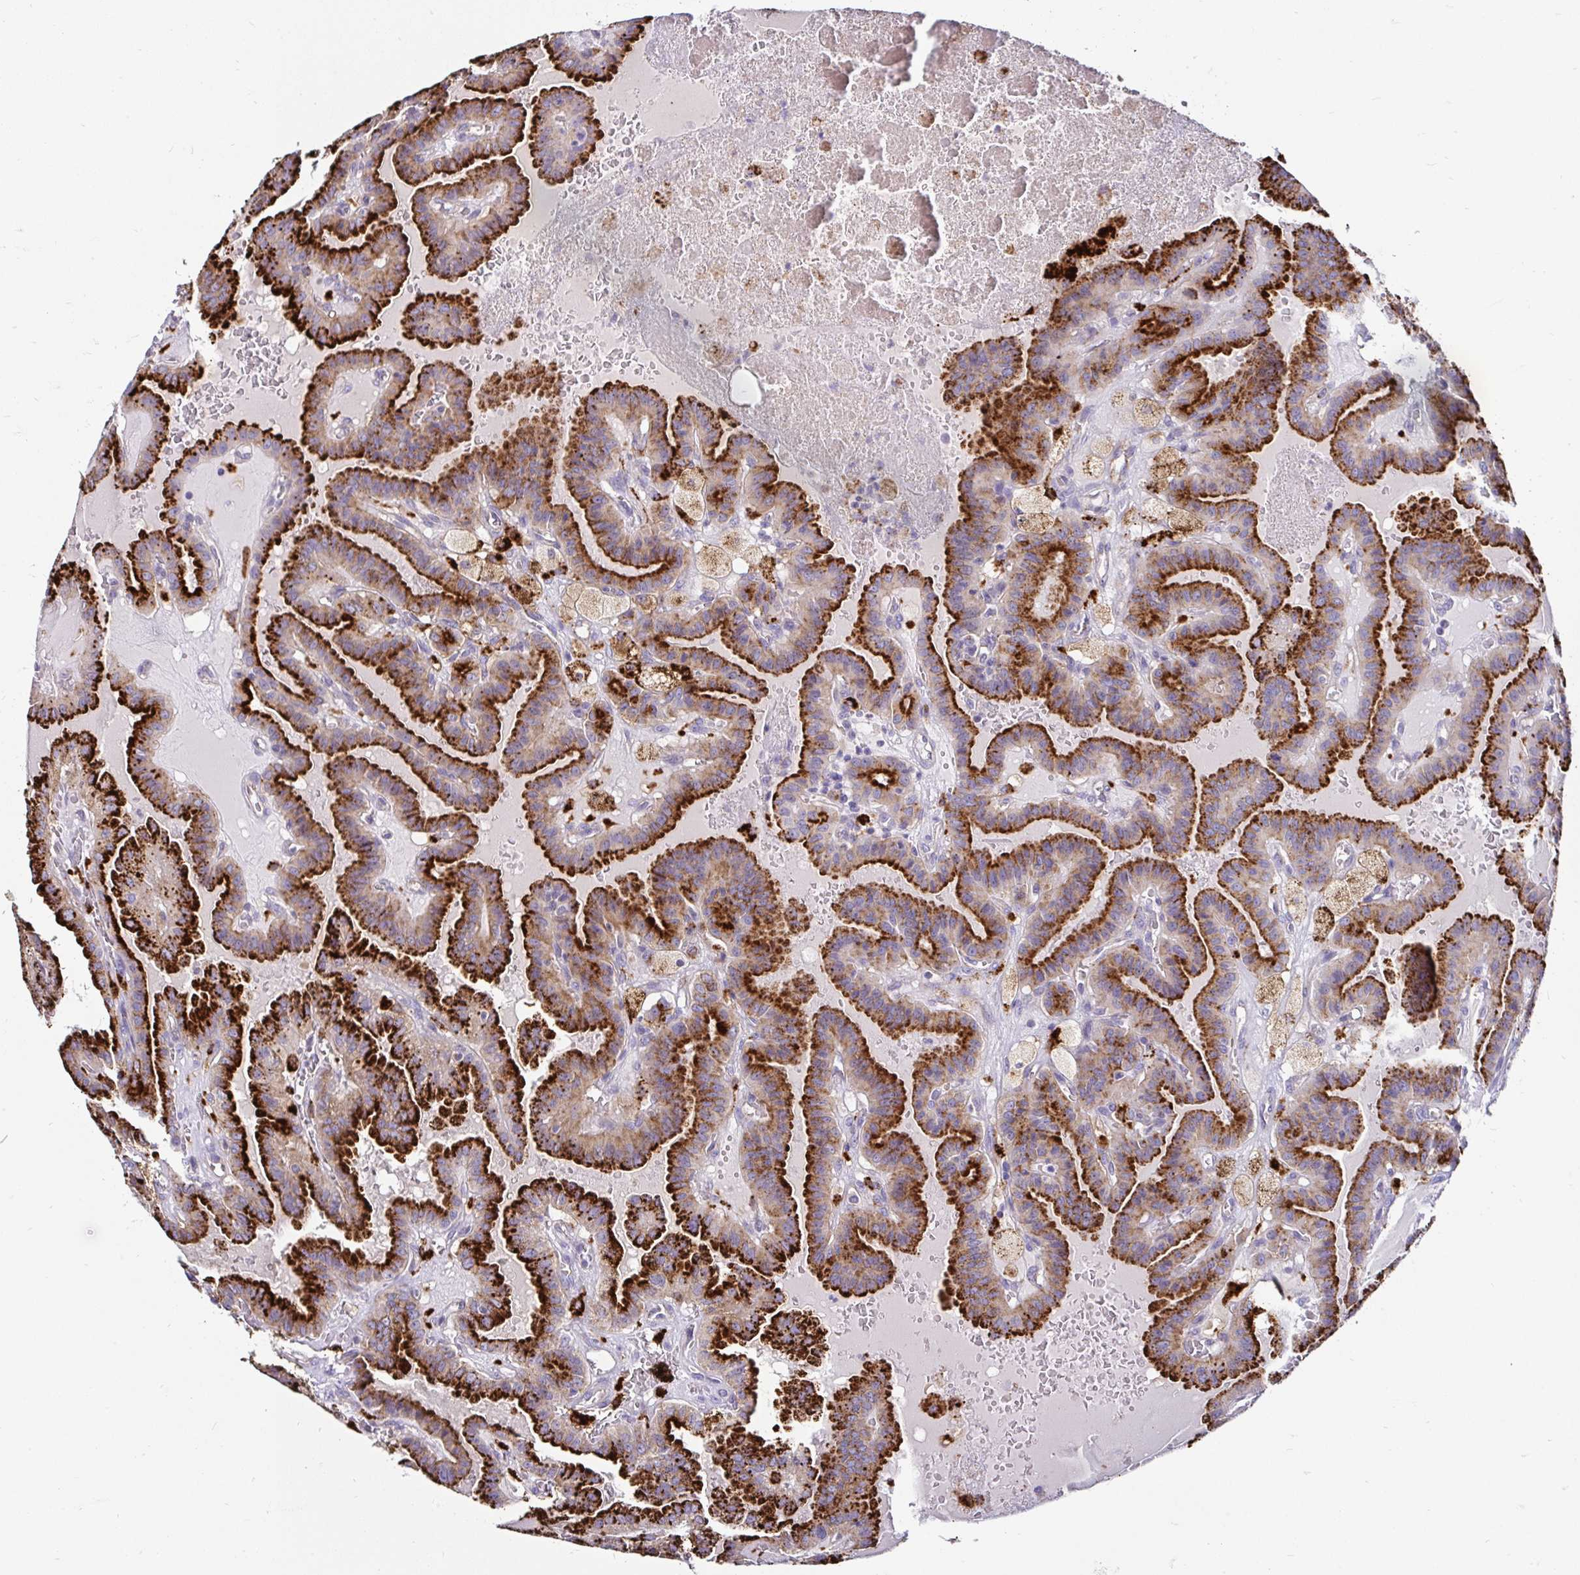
{"staining": {"intensity": "strong", "quantity": ">75%", "location": "cytoplasmic/membranous"}, "tissue": "thyroid cancer", "cell_type": "Tumor cells", "image_type": "cancer", "snomed": [{"axis": "morphology", "description": "Papillary adenocarcinoma, NOS"}, {"axis": "topography", "description": "Thyroid gland"}], "caption": "DAB immunohistochemical staining of thyroid cancer (papillary adenocarcinoma) displays strong cytoplasmic/membranous protein positivity in about >75% of tumor cells.", "gene": "FUCA1", "patient": {"sex": "male", "age": 87}}